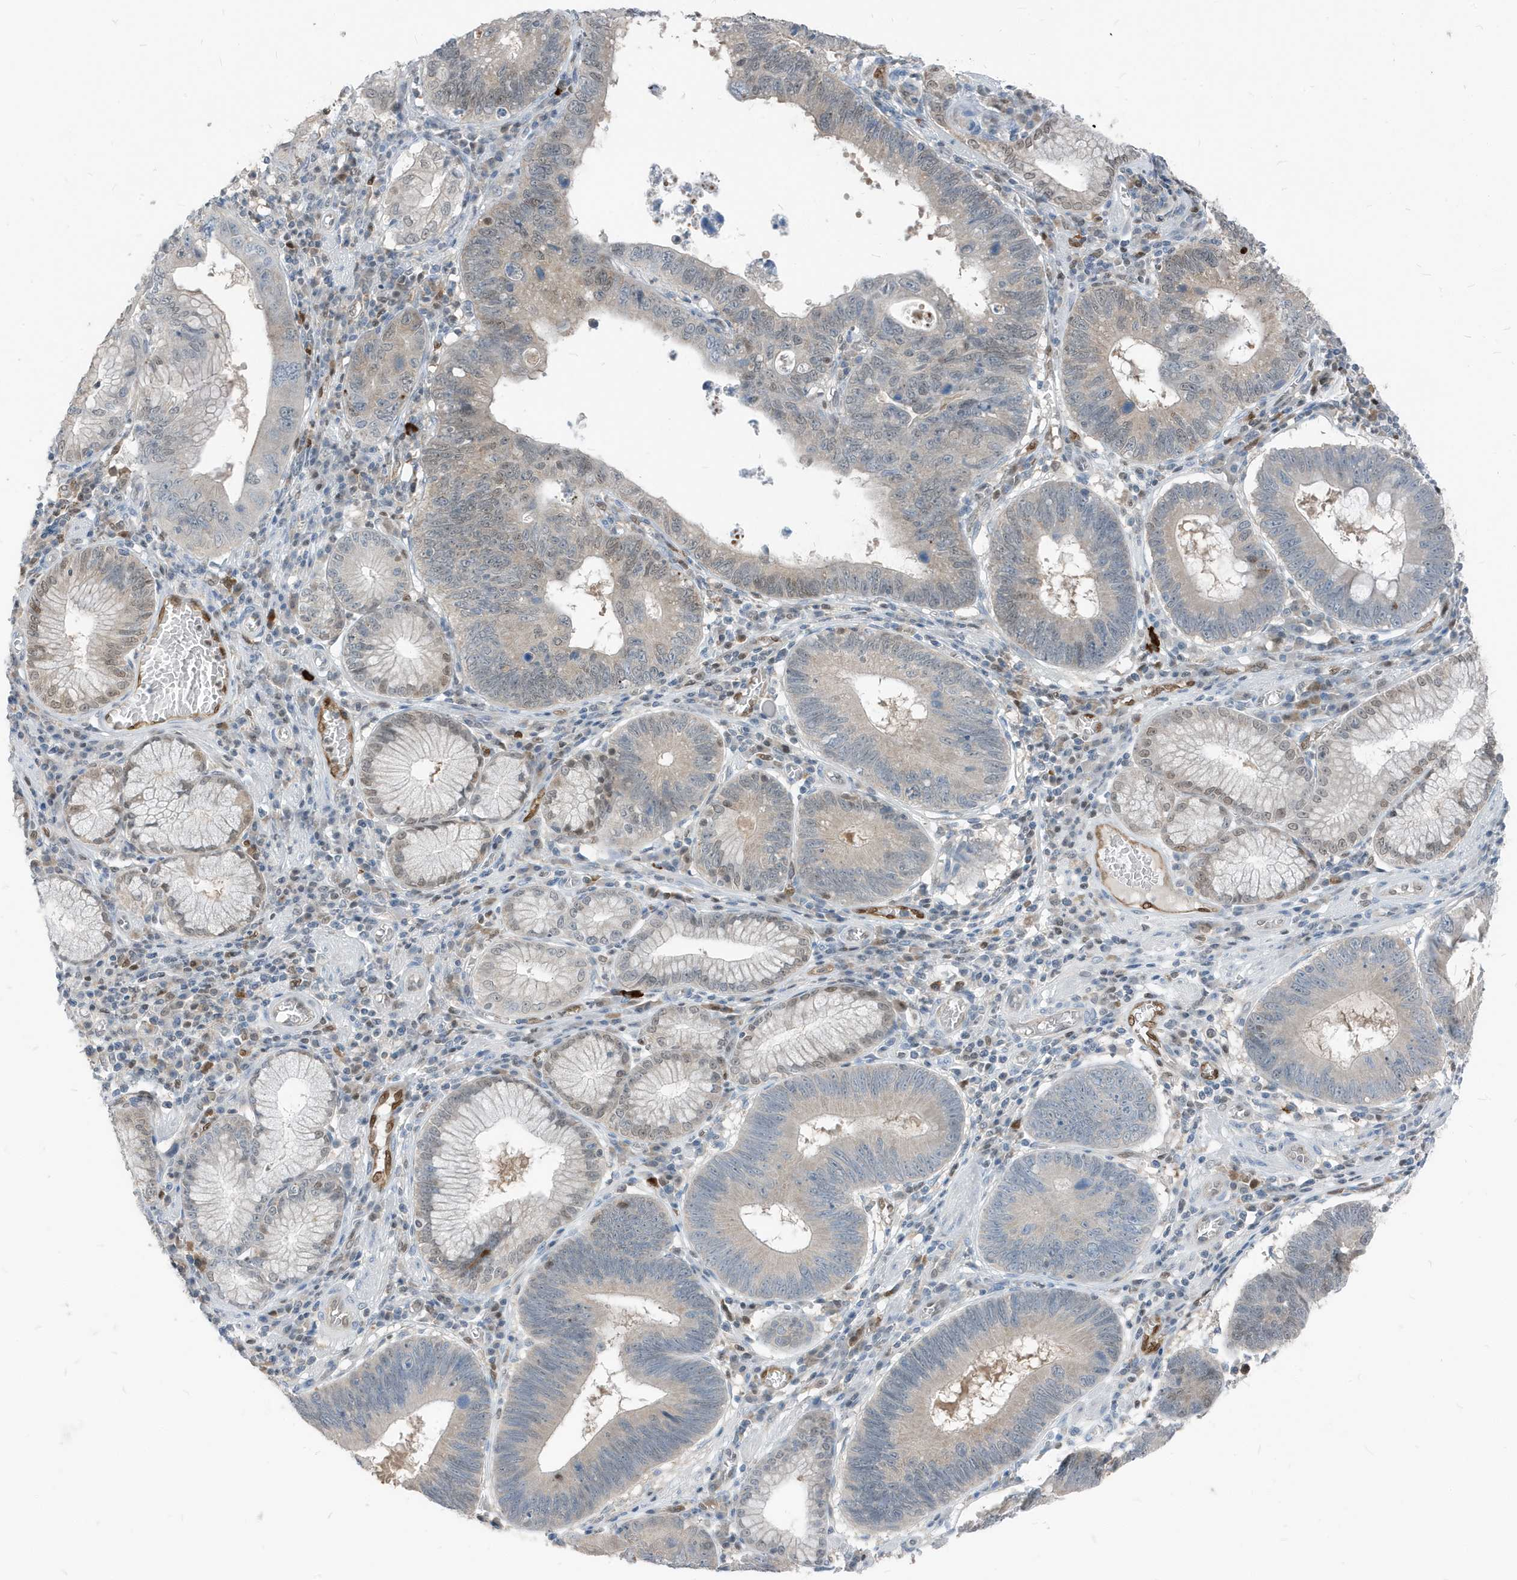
{"staining": {"intensity": "weak", "quantity": "25%-75%", "location": "nuclear"}, "tissue": "stomach cancer", "cell_type": "Tumor cells", "image_type": "cancer", "snomed": [{"axis": "morphology", "description": "Adenocarcinoma, NOS"}, {"axis": "topography", "description": "Stomach"}], "caption": "Protein analysis of stomach cancer tissue demonstrates weak nuclear staining in approximately 25%-75% of tumor cells.", "gene": "NCOA7", "patient": {"sex": "male", "age": 59}}